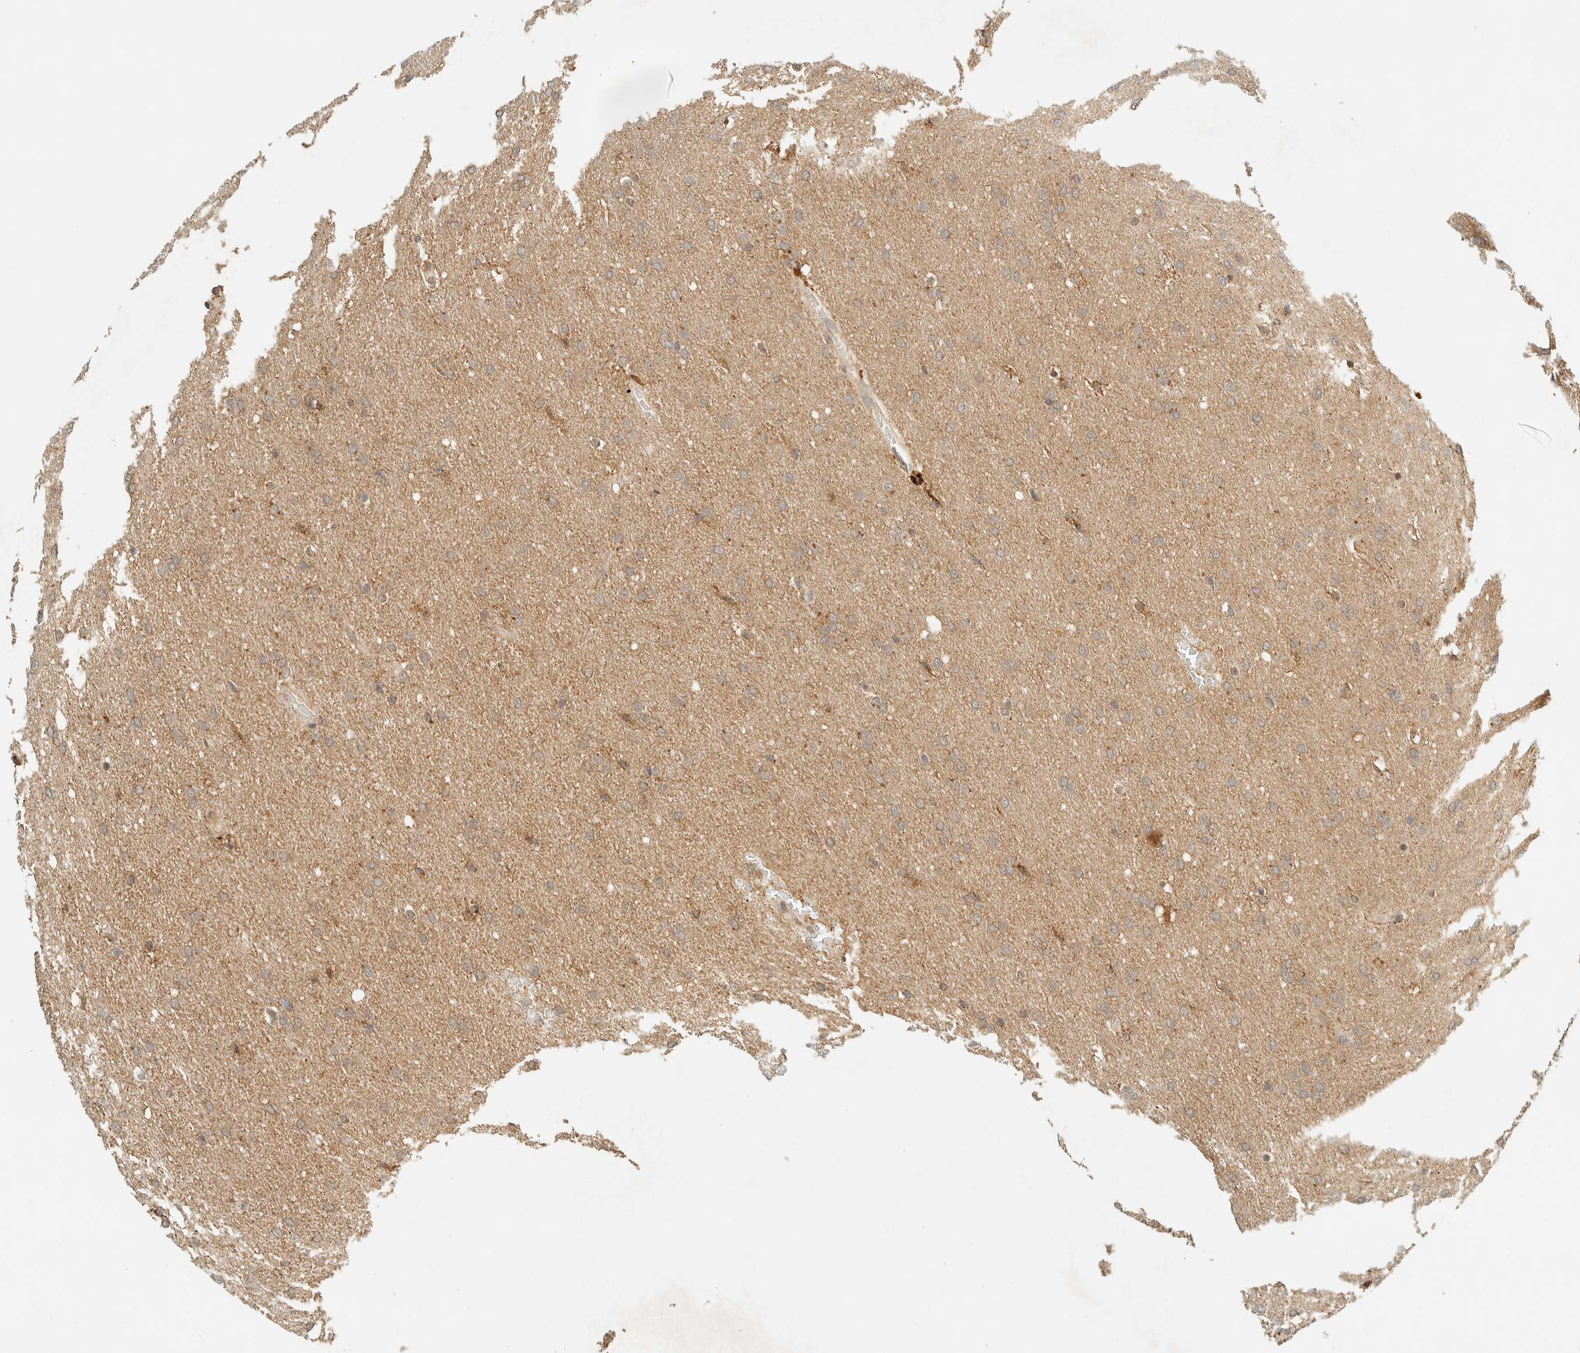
{"staining": {"intensity": "weak", "quantity": "<25%", "location": "cytoplasmic/membranous"}, "tissue": "glioma", "cell_type": "Tumor cells", "image_type": "cancer", "snomed": [{"axis": "morphology", "description": "Glioma, malignant, Low grade"}, {"axis": "topography", "description": "Brain"}], "caption": "A histopathology image of malignant glioma (low-grade) stained for a protein reveals no brown staining in tumor cells.", "gene": "KIFAP3", "patient": {"sex": "female", "age": 37}}